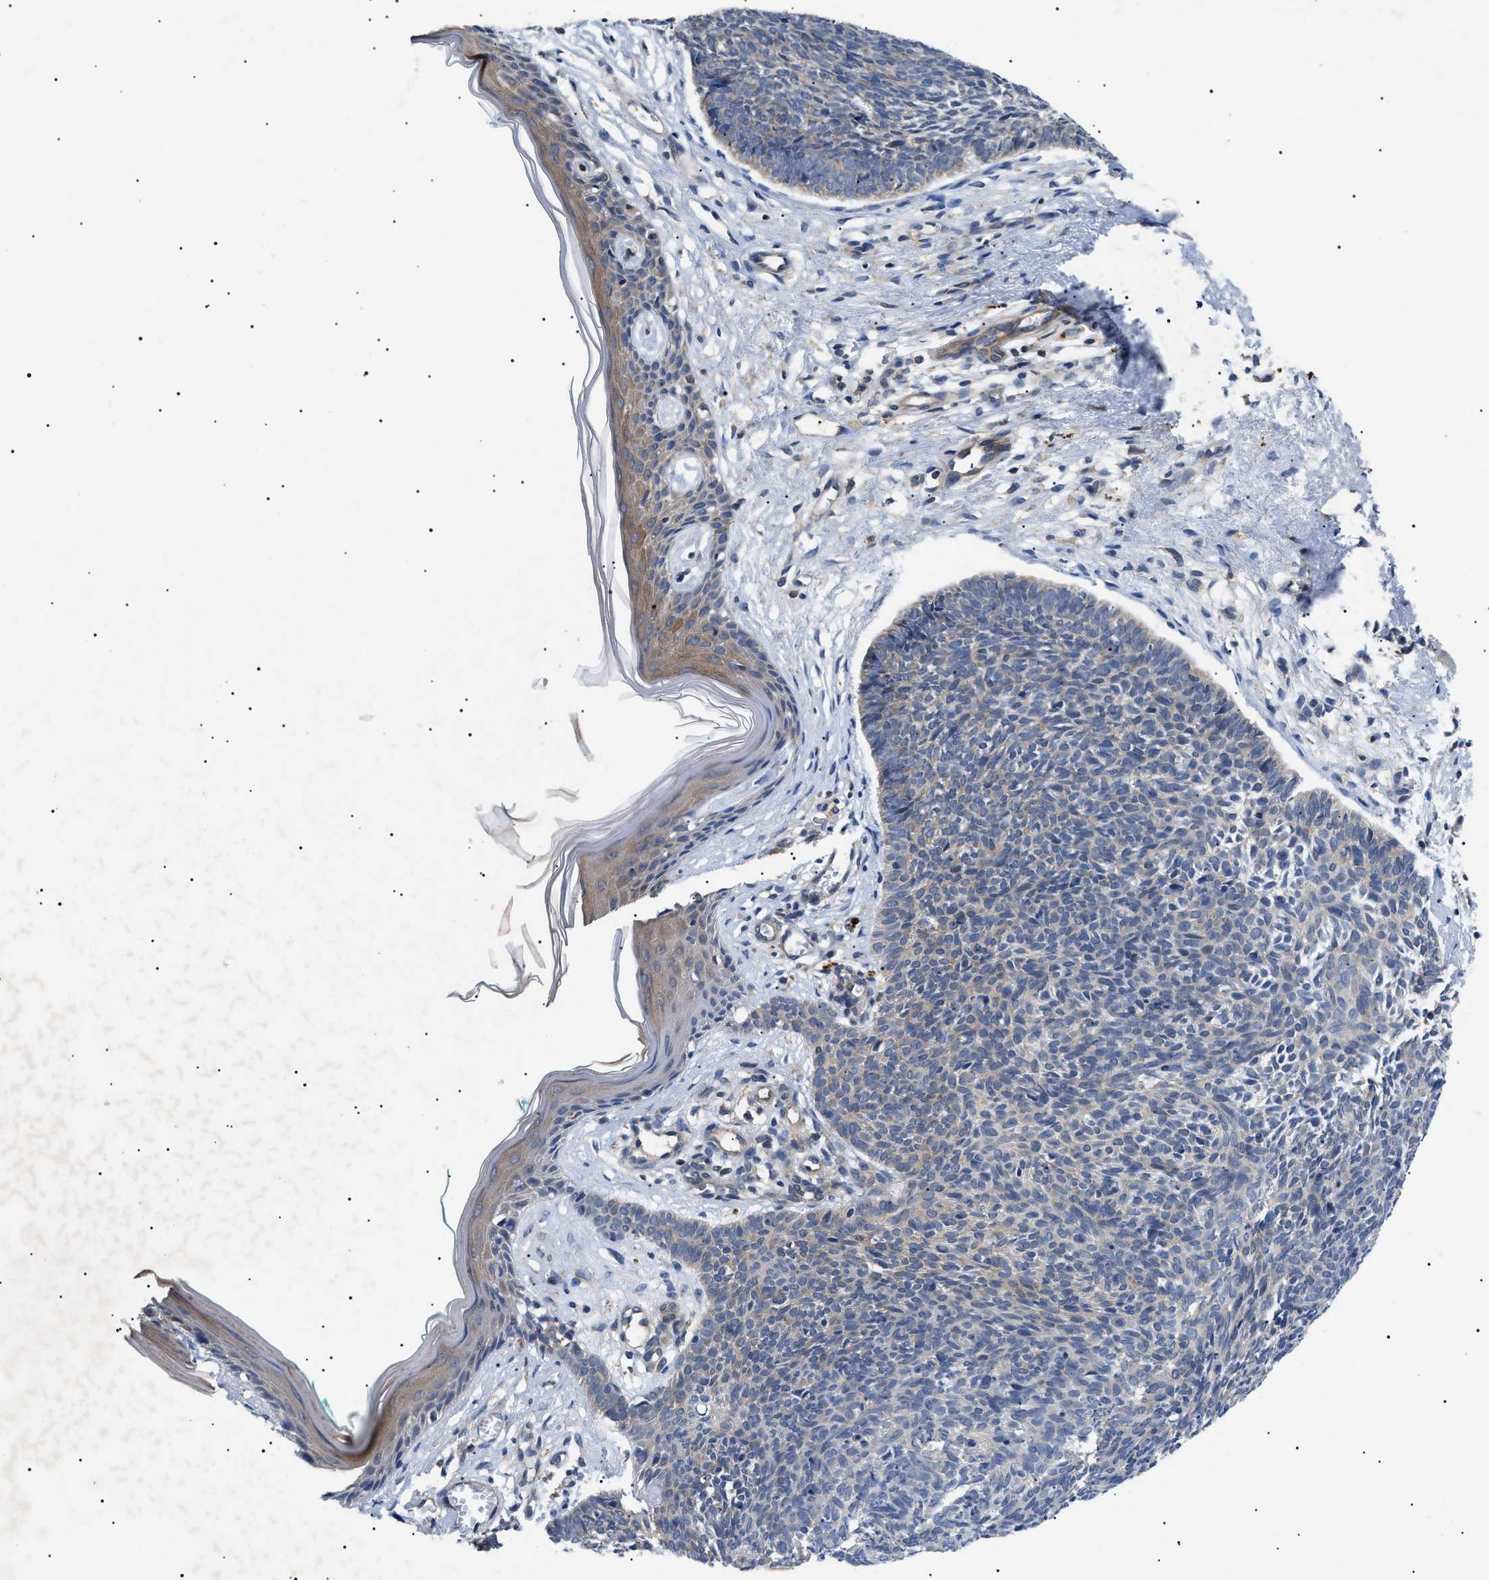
{"staining": {"intensity": "weak", "quantity": ">75%", "location": "cytoplasmic/membranous"}, "tissue": "skin cancer", "cell_type": "Tumor cells", "image_type": "cancer", "snomed": [{"axis": "morphology", "description": "Basal cell carcinoma"}, {"axis": "topography", "description": "Skin"}], "caption": "Basal cell carcinoma (skin) tissue exhibits weak cytoplasmic/membranous positivity in about >75% of tumor cells, visualized by immunohistochemistry.", "gene": "RIPK1", "patient": {"sex": "male", "age": 60}}